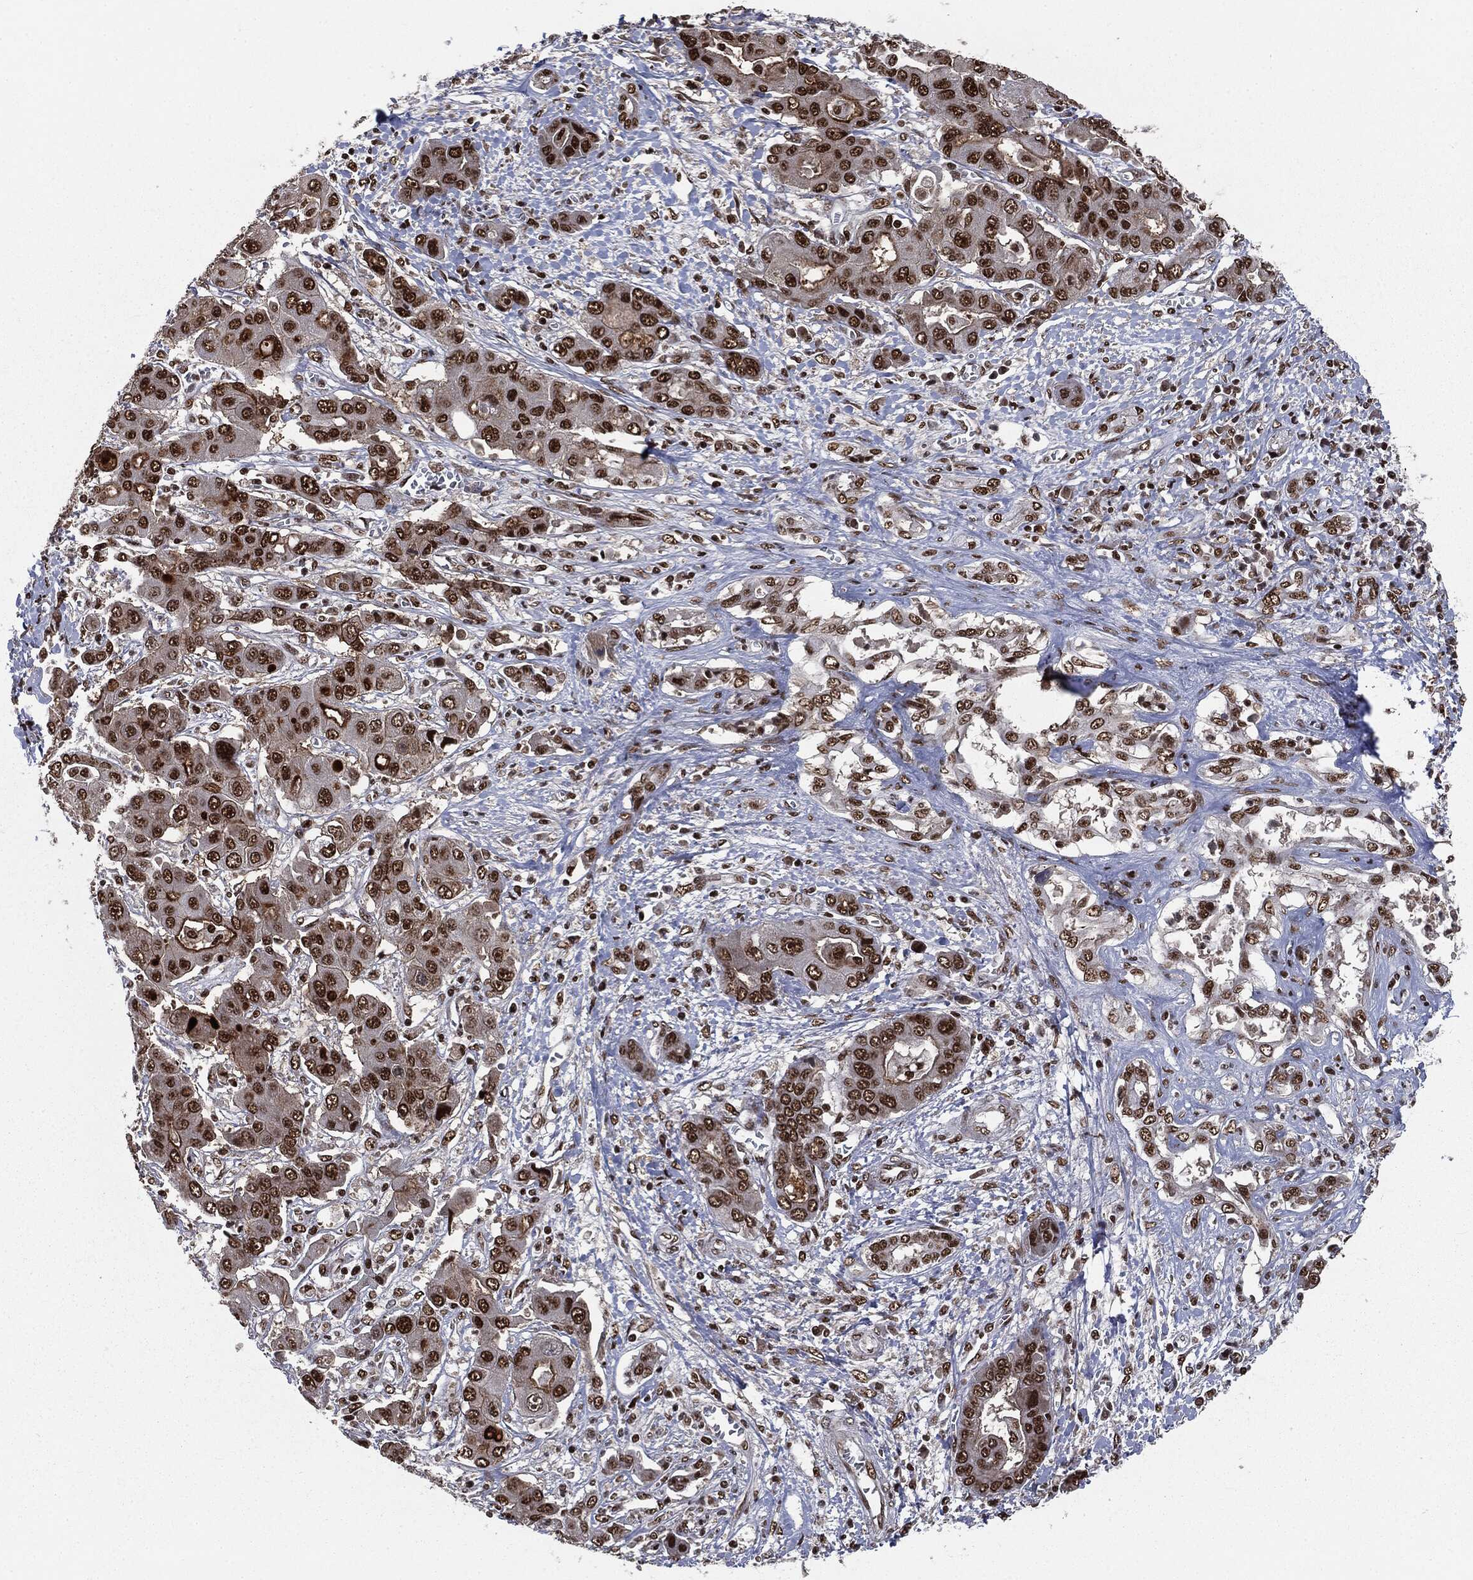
{"staining": {"intensity": "strong", "quantity": ">75%", "location": "nuclear"}, "tissue": "liver cancer", "cell_type": "Tumor cells", "image_type": "cancer", "snomed": [{"axis": "morphology", "description": "Cholangiocarcinoma"}, {"axis": "topography", "description": "Liver"}], "caption": "Tumor cells reveal high levels of strong nuclear expression in about >75% of cells in human liver cancer. (Brightfield microscopy of DAB IHC at high magnification).", "gene": "DPH2", "patient": {"sex": "male", "age": 67}}